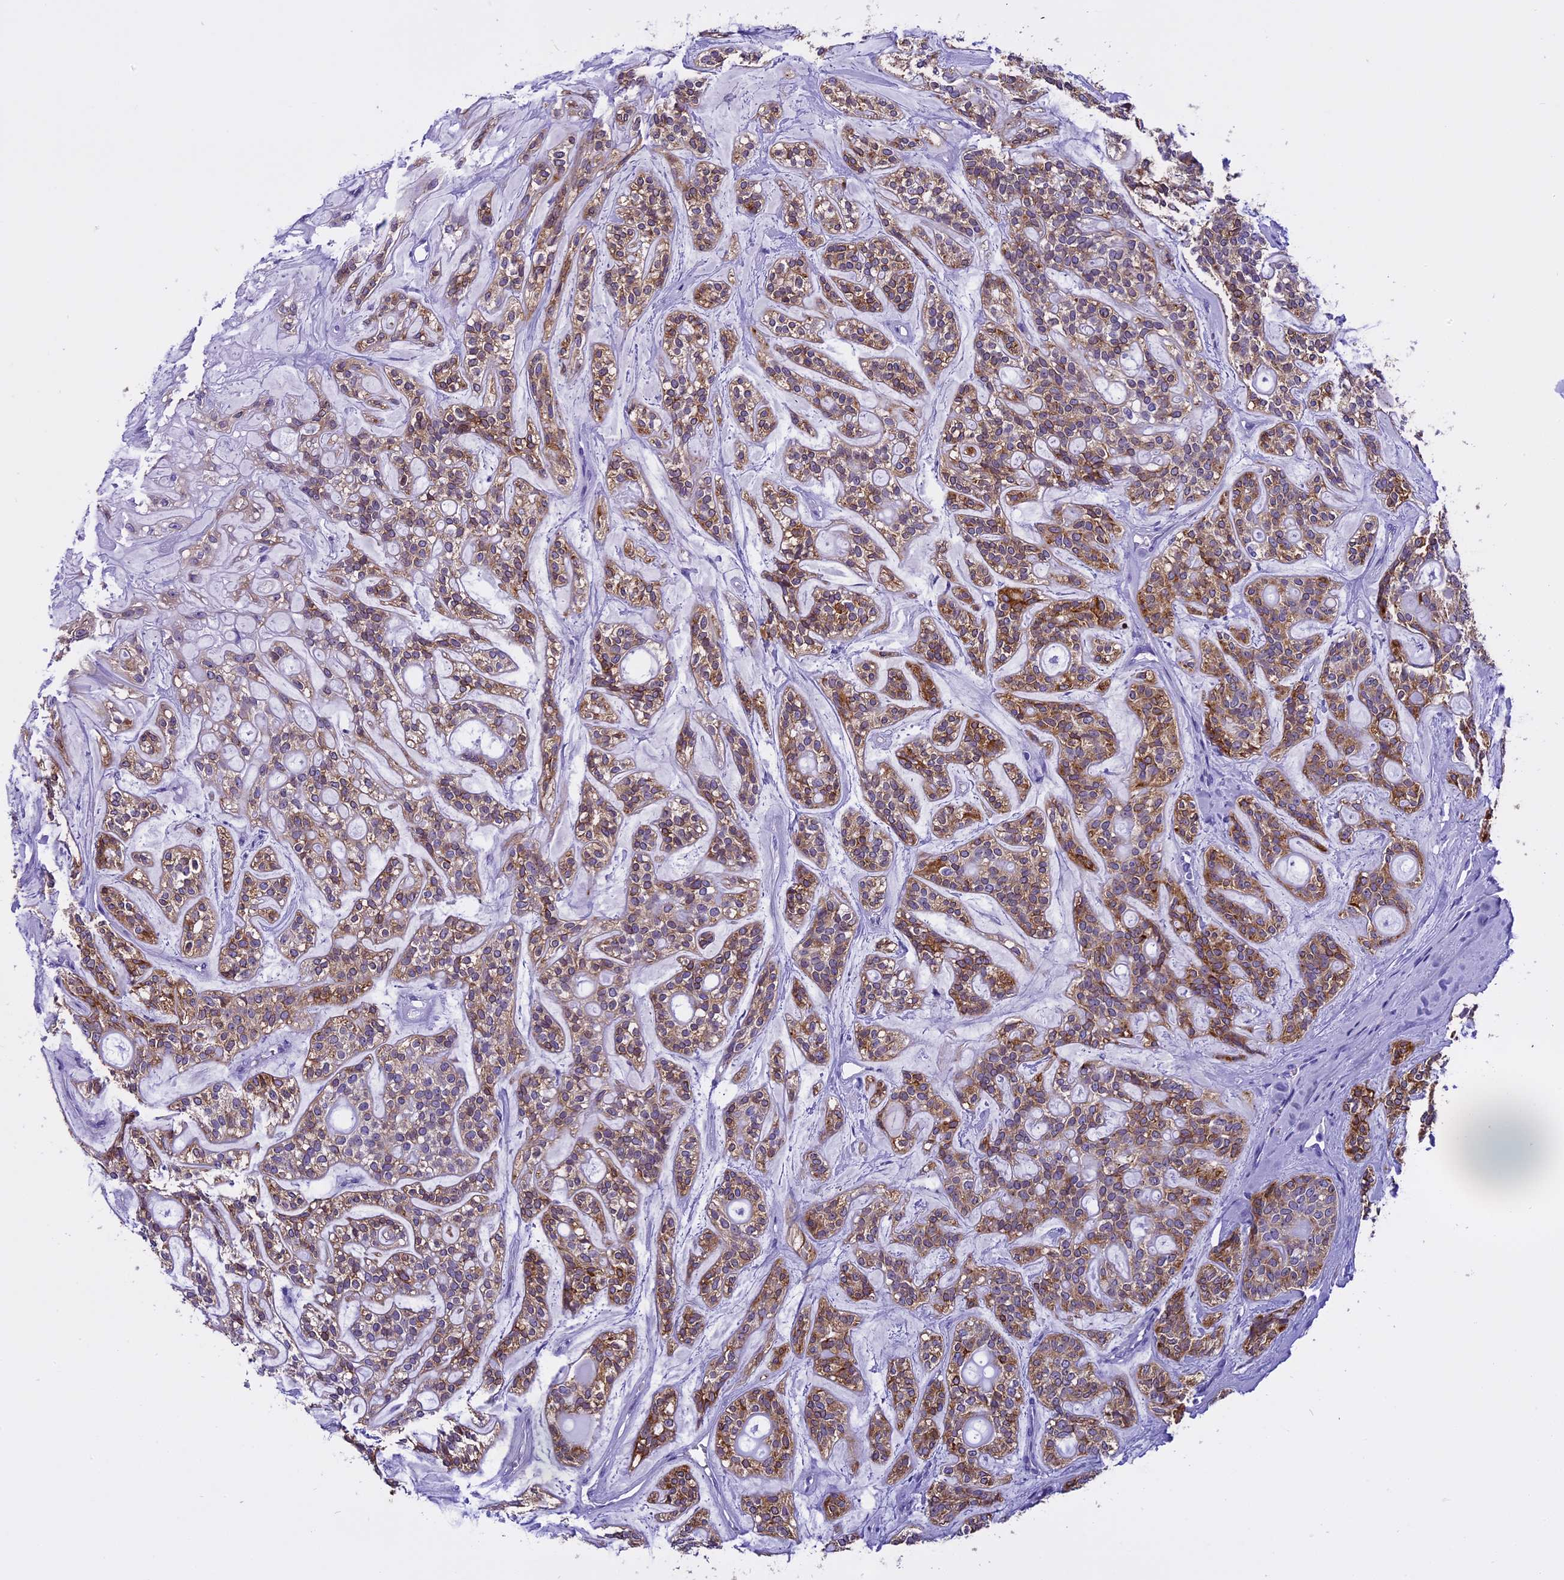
{"staining": {"intensity": "moderate", "quantity": ">75%", "location": "cytoplasmic/membranous"}, "tissue": "head and neck cancer", "cell_type": "Tumor cells", "image_type": "cancer", "snomed": [{"axis": "morphology", "description": "Adenocarcinoma, NOS"}, {"axis": "topography", "description": "Head-Neck"}], "caption": "A brown stain labels moderate cytoplasmic/membranous staining of a protein in head and neck adenocarcinoma tumor cells. The staining is performed using DAB brown chromogen to label protein expression. The nuclei are counter-stained blue using hematoxylin.", "gene": "KCTD14", "patient": {"sex": "male", "age": 66}}